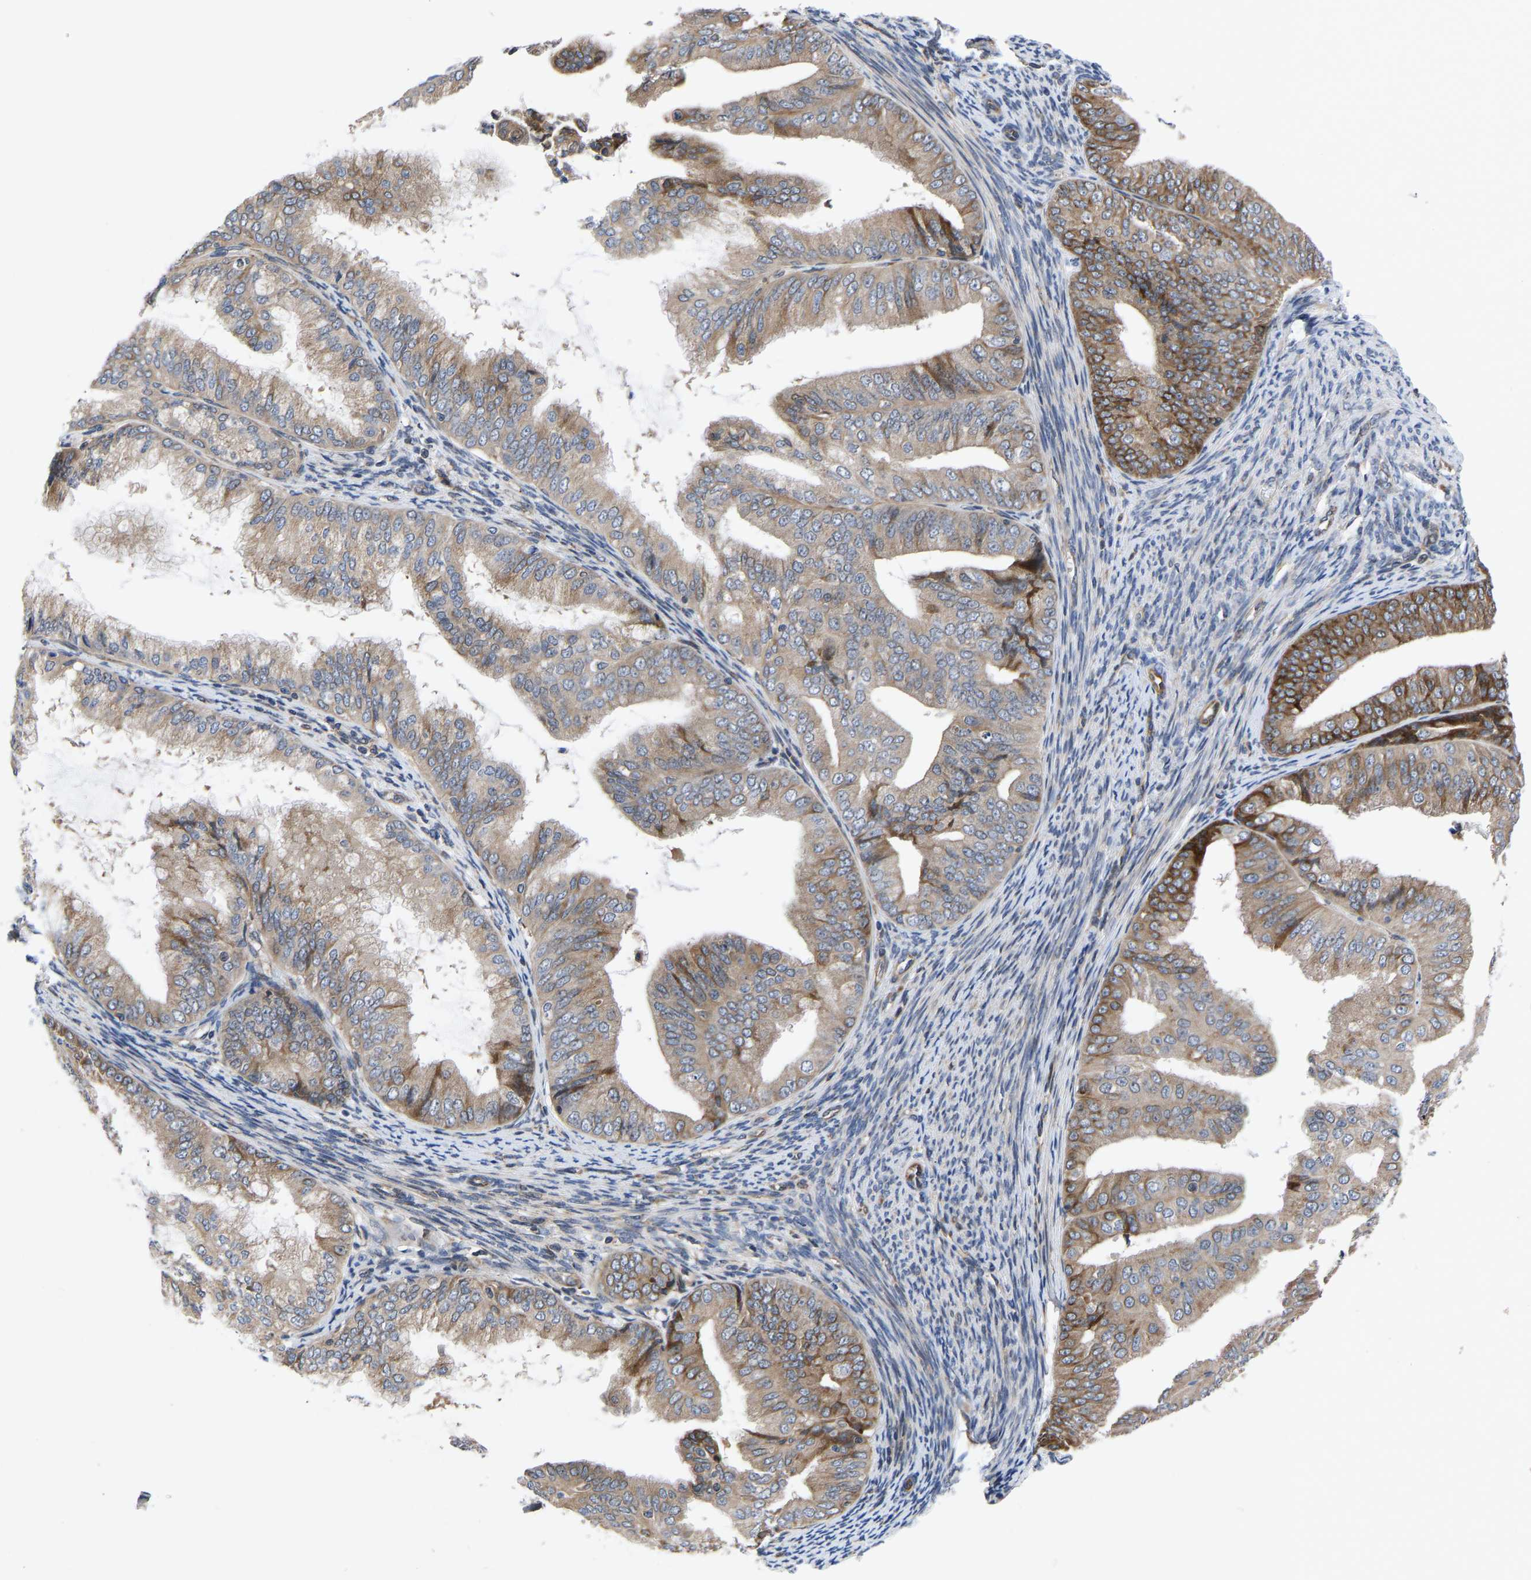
{"staining": {"intensity": "moderate", "quantity": "25%-75%", "location": "cytoplasmic/membranous"}, "tissue": "endometrial cancer", "cell_type": "Tumor cells", "image_type": "cancer", "snomed": [{"axis": "morphology", "description": "Adenocarcinoma, NOS"}, {"axis": "topography", "description": "Endometrium"}], "caption": "A histopathology image of human endometrial cancer (adenocarcinoma) stained for a protein reveals moderate cytoplasmic/membranous brown staining in tumor cells.", "gene": "FRRS1", "patient": {"sex": "female", "age": 63}}